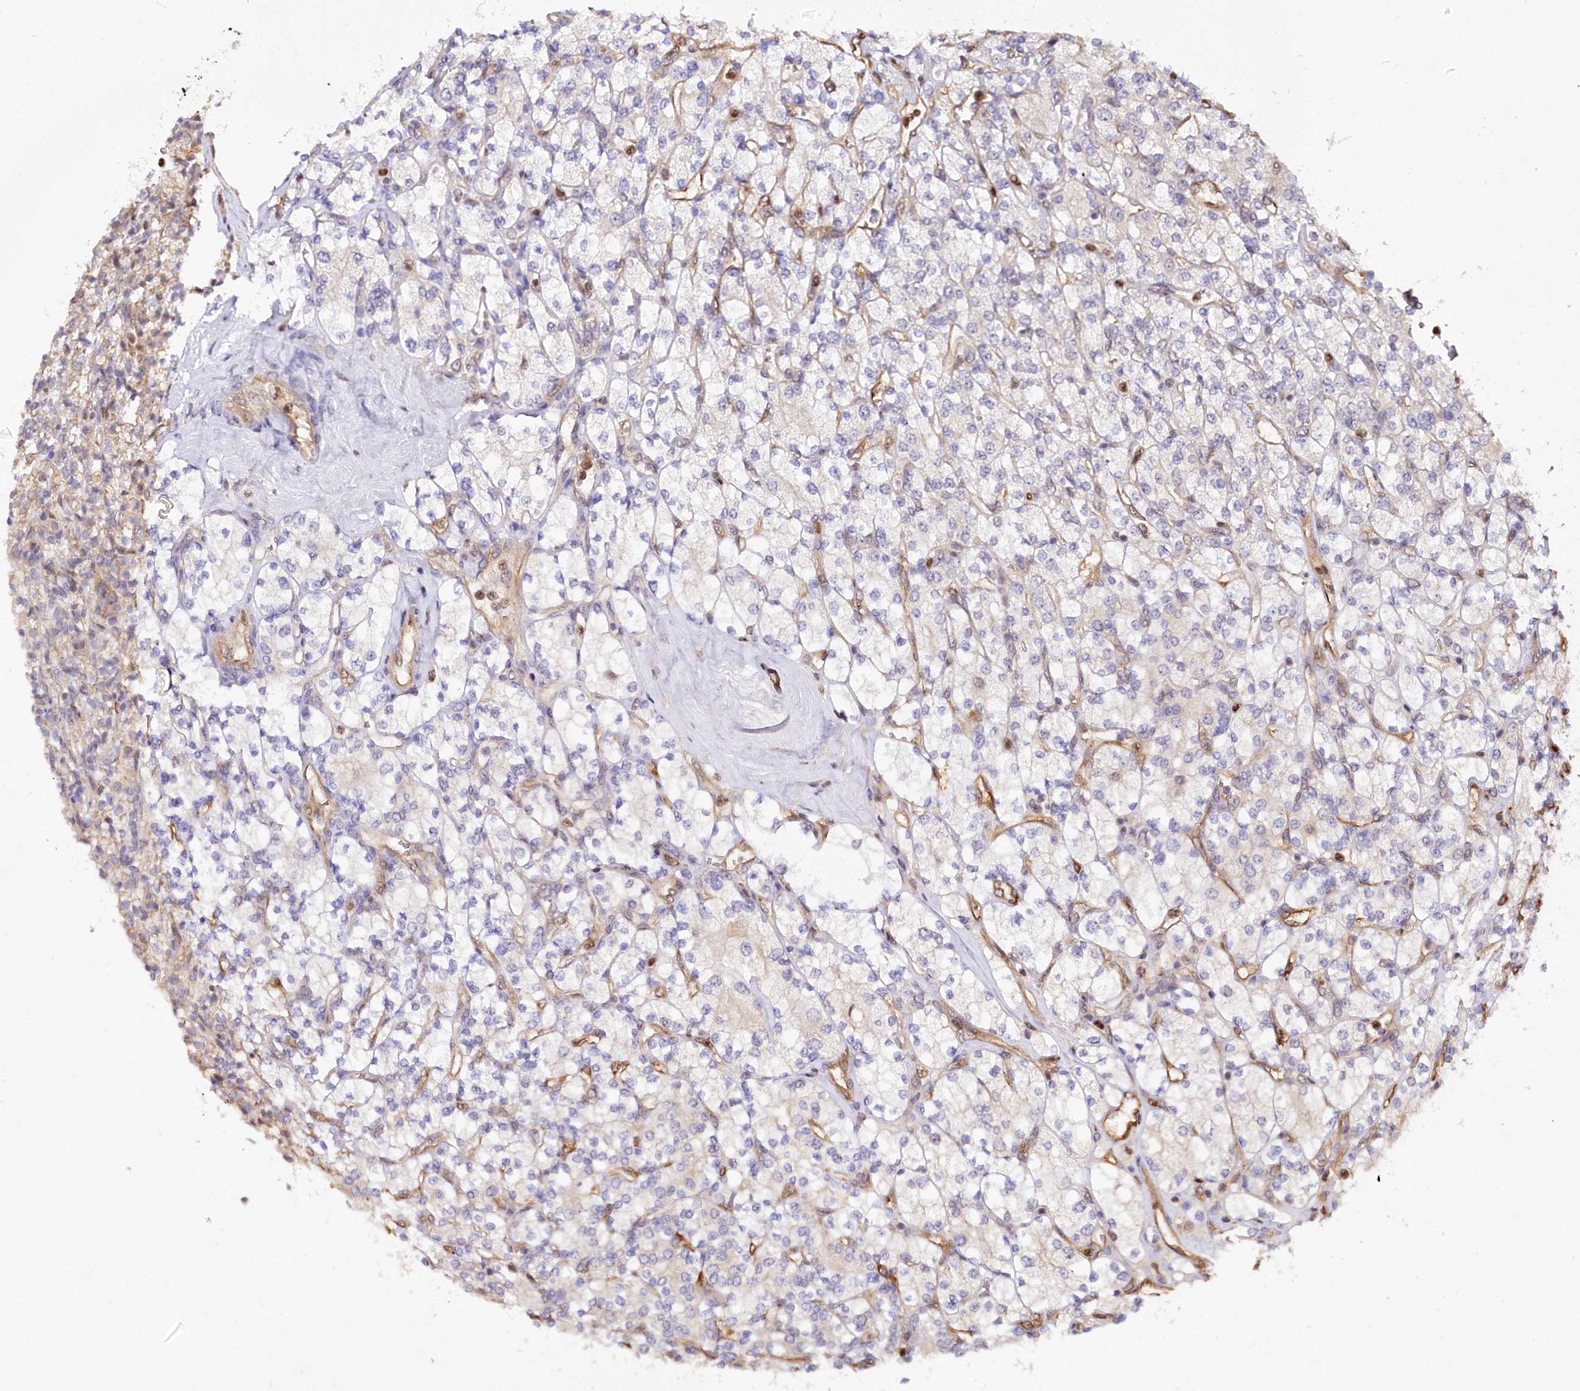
{"staining": {"intensity": "negative", "quantity": "none", "location": "none"}, "tissue": "renal cancer", "cell_type": "Tumor cells", "image_type": "cancer", "snomed": [{"axis": "morphology", "description": "Adenocarcinoma, NOS"}, {"axis": "topography", "description": "Kidney"}], "caption": "Tumor cells show no significant positivity in renal adenocarcinoma.", "gene": "GNL3L", "patient": {"sex": "male", "age": 77}}